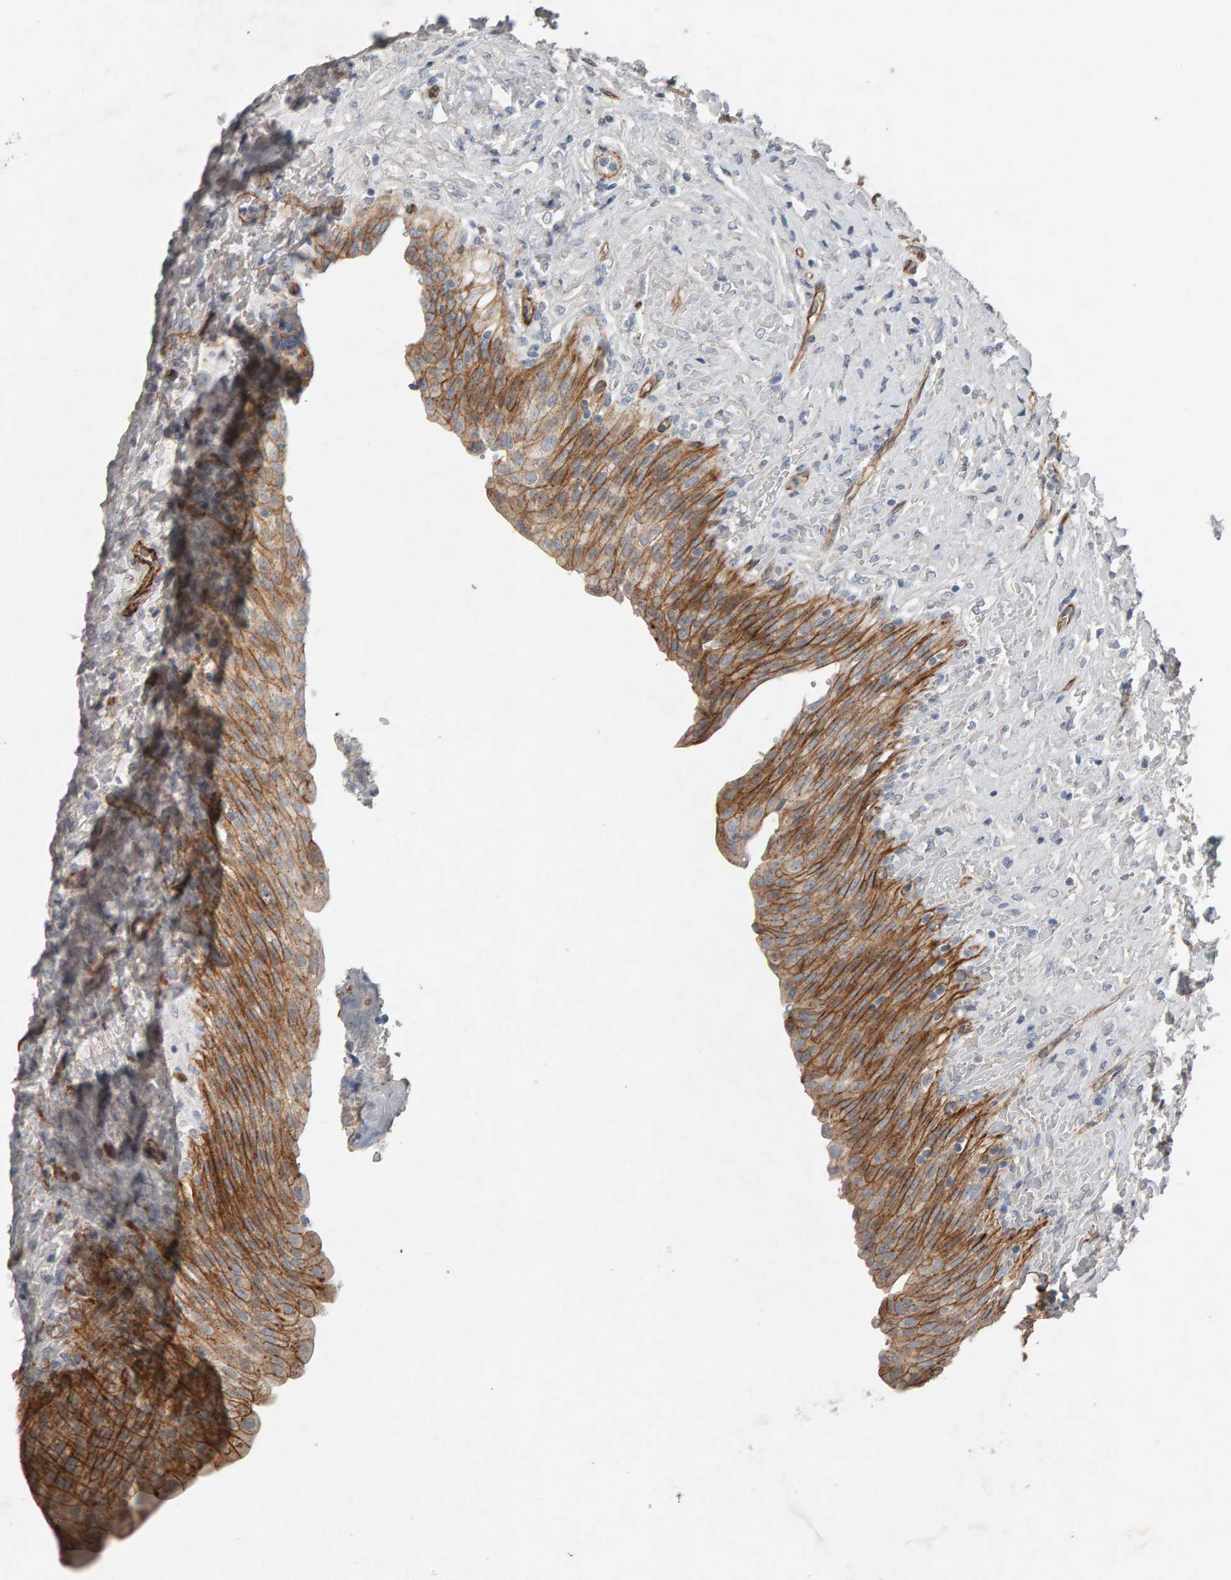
{"staining": {"intensity": "moderate", "quantity": ">75%", "location": "cytoplasmic/membranous"}, "tissue": "urinary bladder", "cell_type": "Urothelial cells", "image_type": "normal", "snomed": [{"axis": "morphology", "description": "Urothelial carcinoma, High grade"}, {"axis": "topography", "description": "Urinary bladder"}], "caption": "This histopathology image exhibits IHC staining of normal urinary bladder, with medium moderate cytoplasmic/membranous positivity in approximately >75% of urothelial cells.", "gene": "PTPRM", "patient": {"sex": "male", "age": 46}}